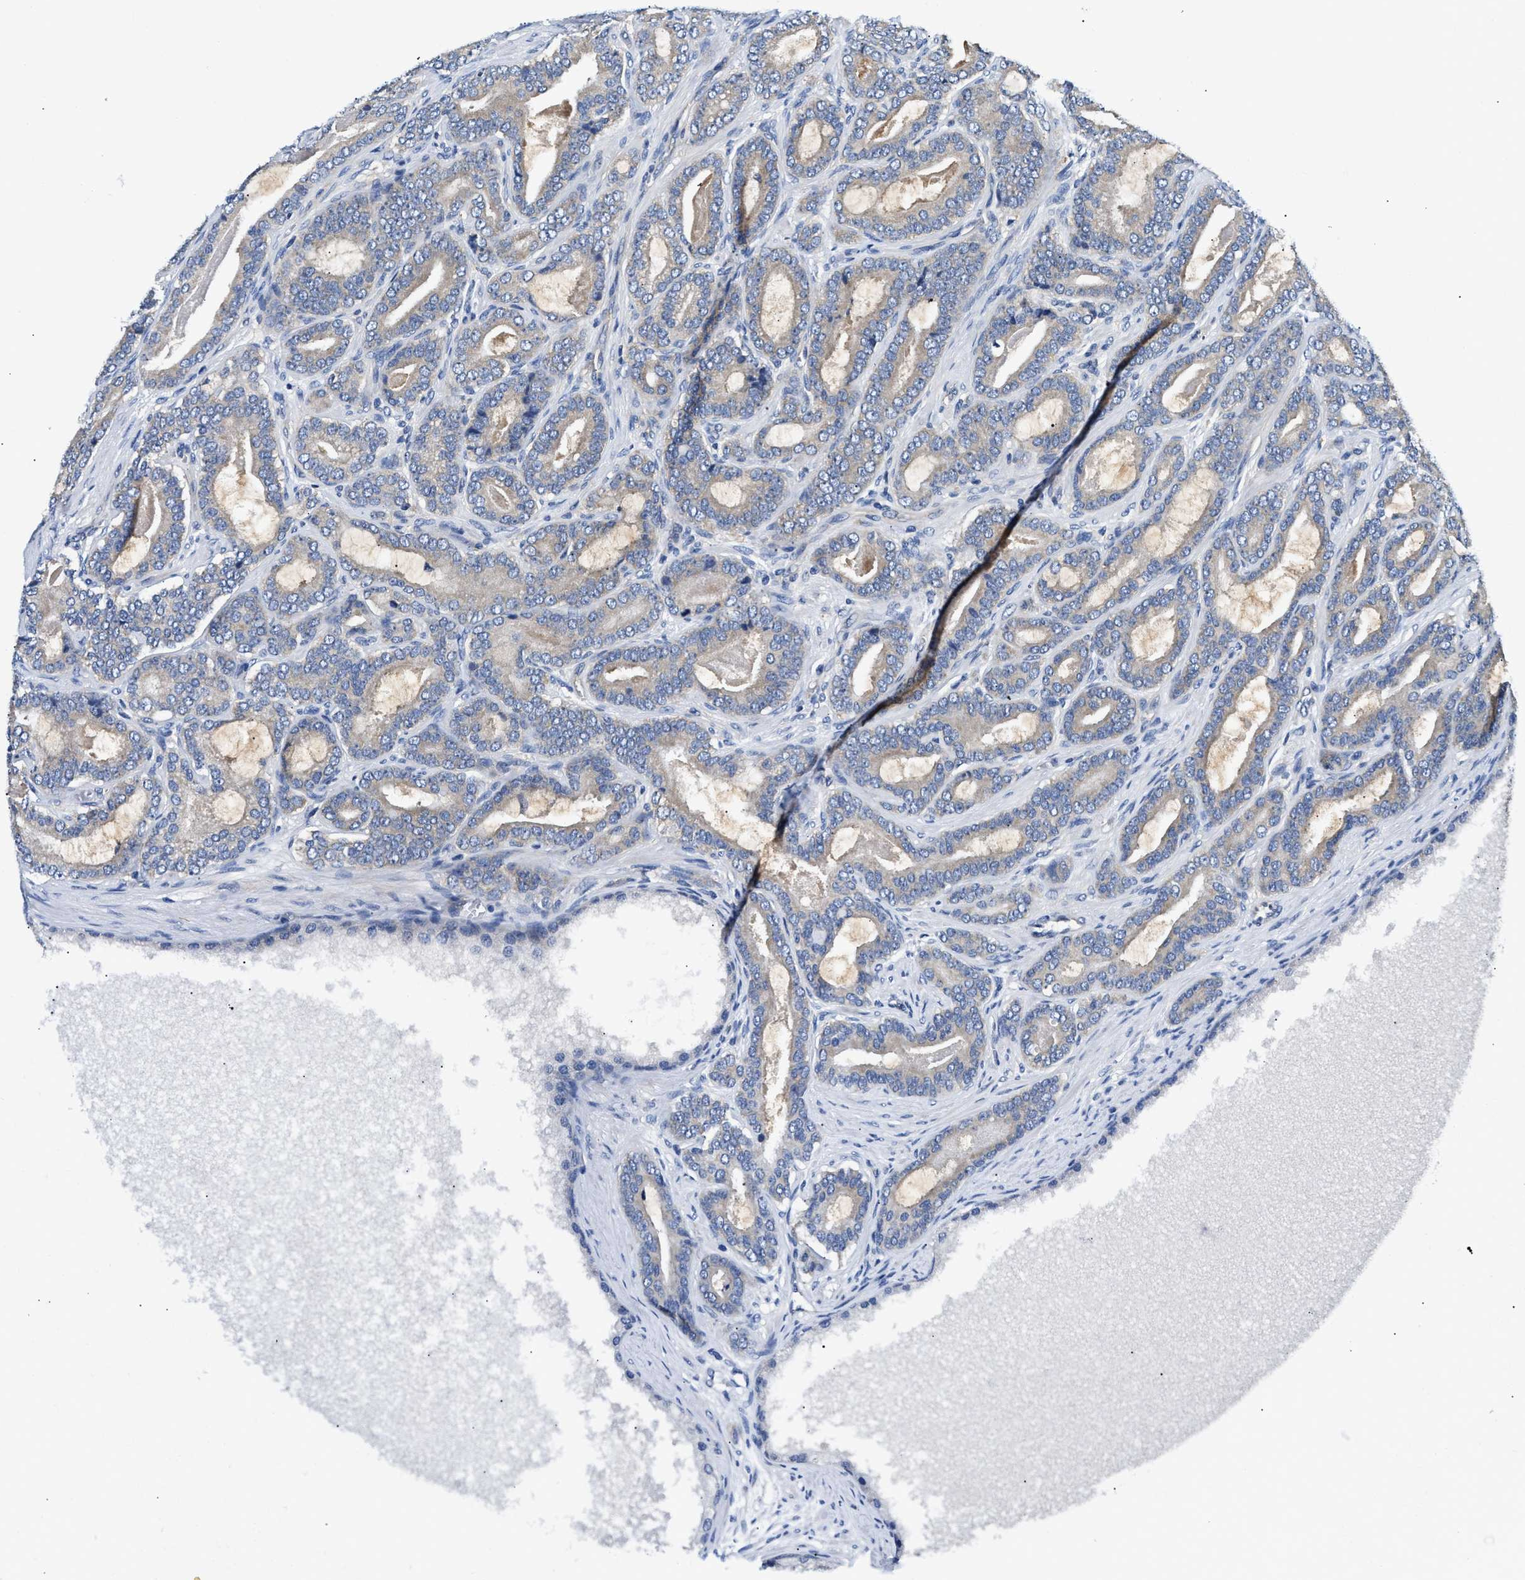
{"staining": {"intensity": "negative", "quantity": "none", "location": "none"}, "tissue": "prostate cancer", "cell_type": "Tumor cells", "image_type": "cancer", "snomed": [{"axis": "morphology", "description": "Adenocarcinoma, High grade"}, {"axis": "topography", "description": "Prostate"}], "caption": "Prostate cancer was stained to show a protein in brown. There is no significant expression in tumor cells.", "gene": "FAM185A", "patient": {"sex": "male", "age": 60}}